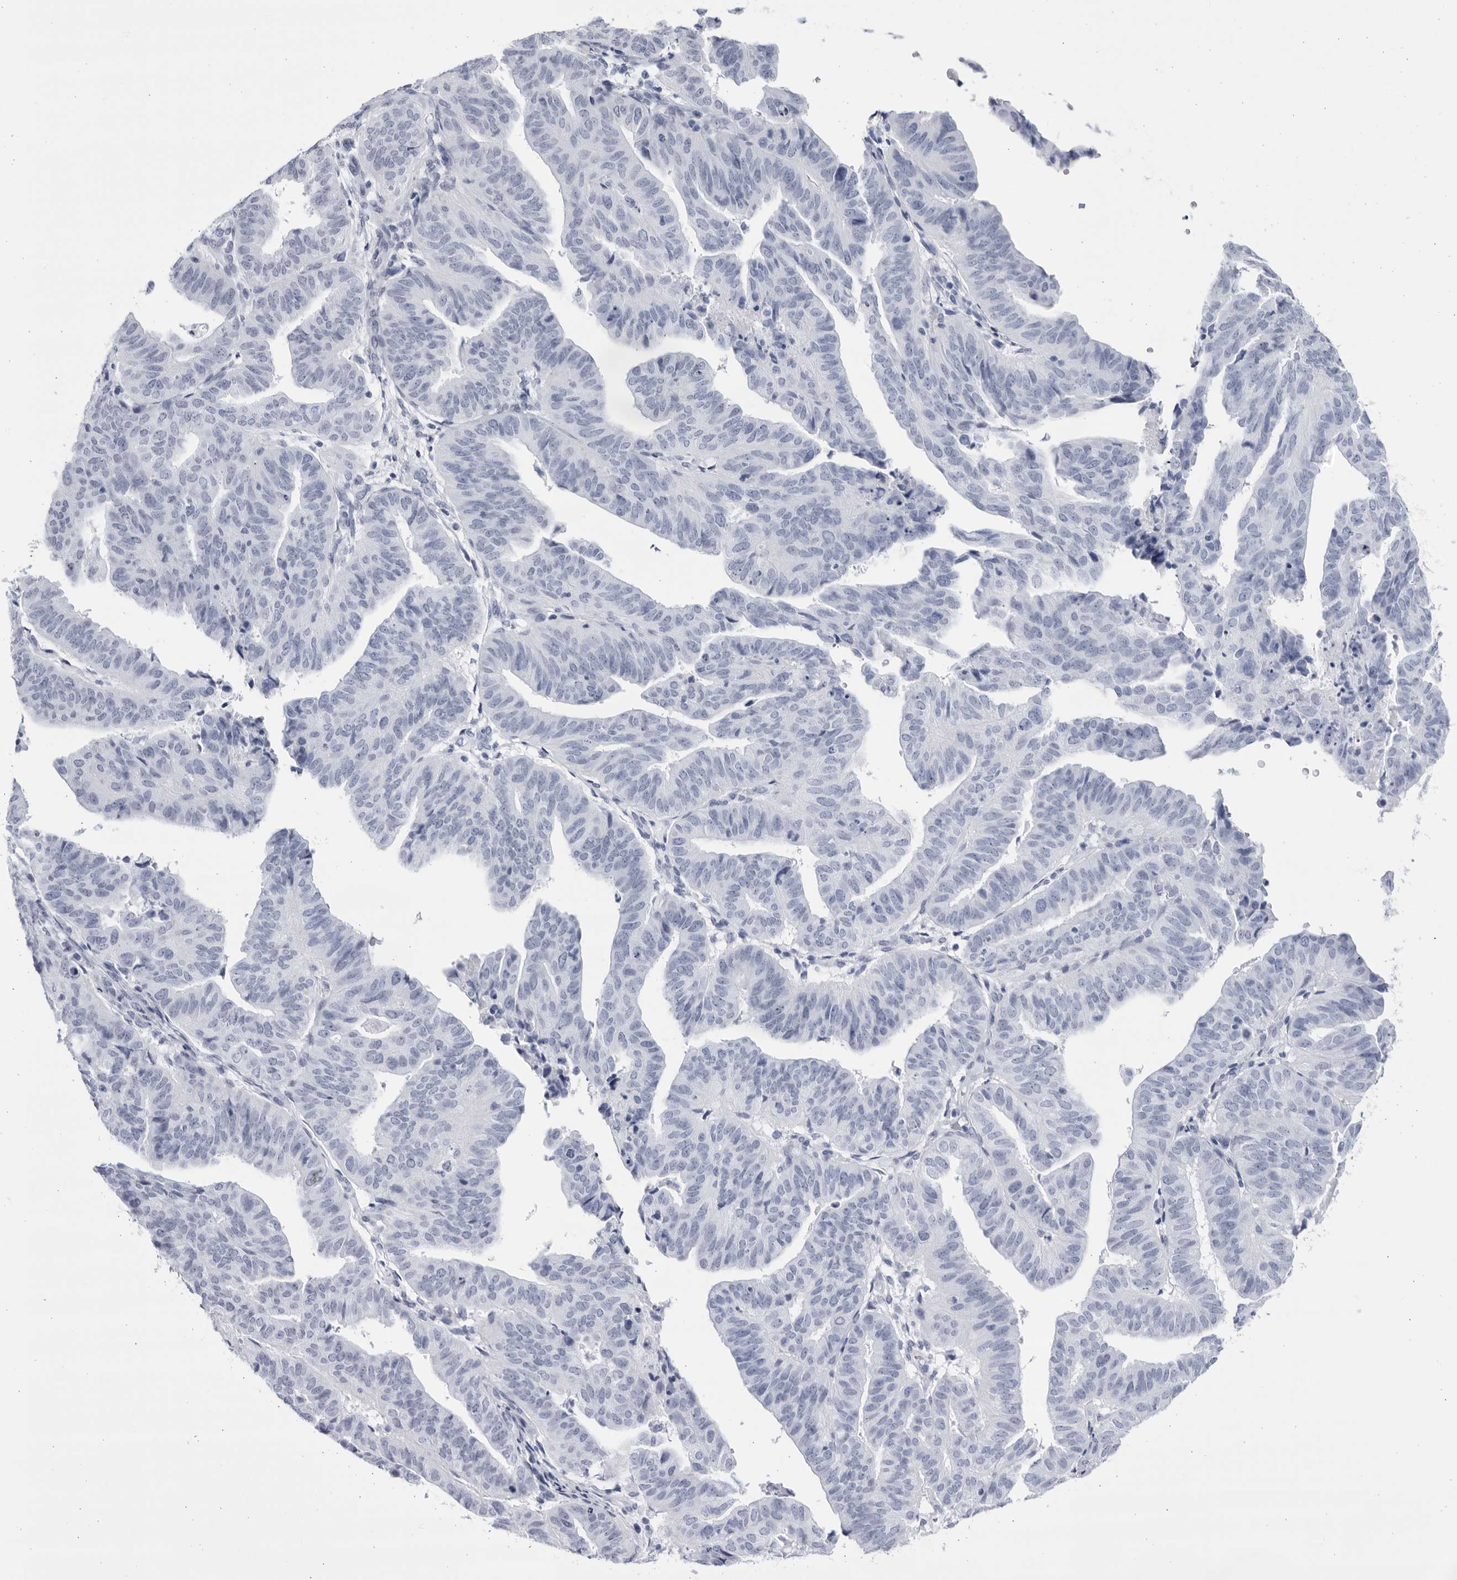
{"staining": {"intensity": "negative", "quantity": "none", "location": "none"}, "tissue": "endometrial cancer", "cell_type": "Tumor cells", "image_type": "cancer", "snomed": [{"axis": "morphology", "description": "Adenocarcinoma, NOS"}, {"axis": "topography", "description": "Uterus"}], "caption": "This histopathology image is of endometrial cancer (adenocarcinoma) stained with immunohistochemistry (IHC) to label a protein in brown with the nuclei are counter-stained blue. There is no positivity in tumor cells.", "gene": "CCDC181", "patient": {"sex": "female", "age": 77}}